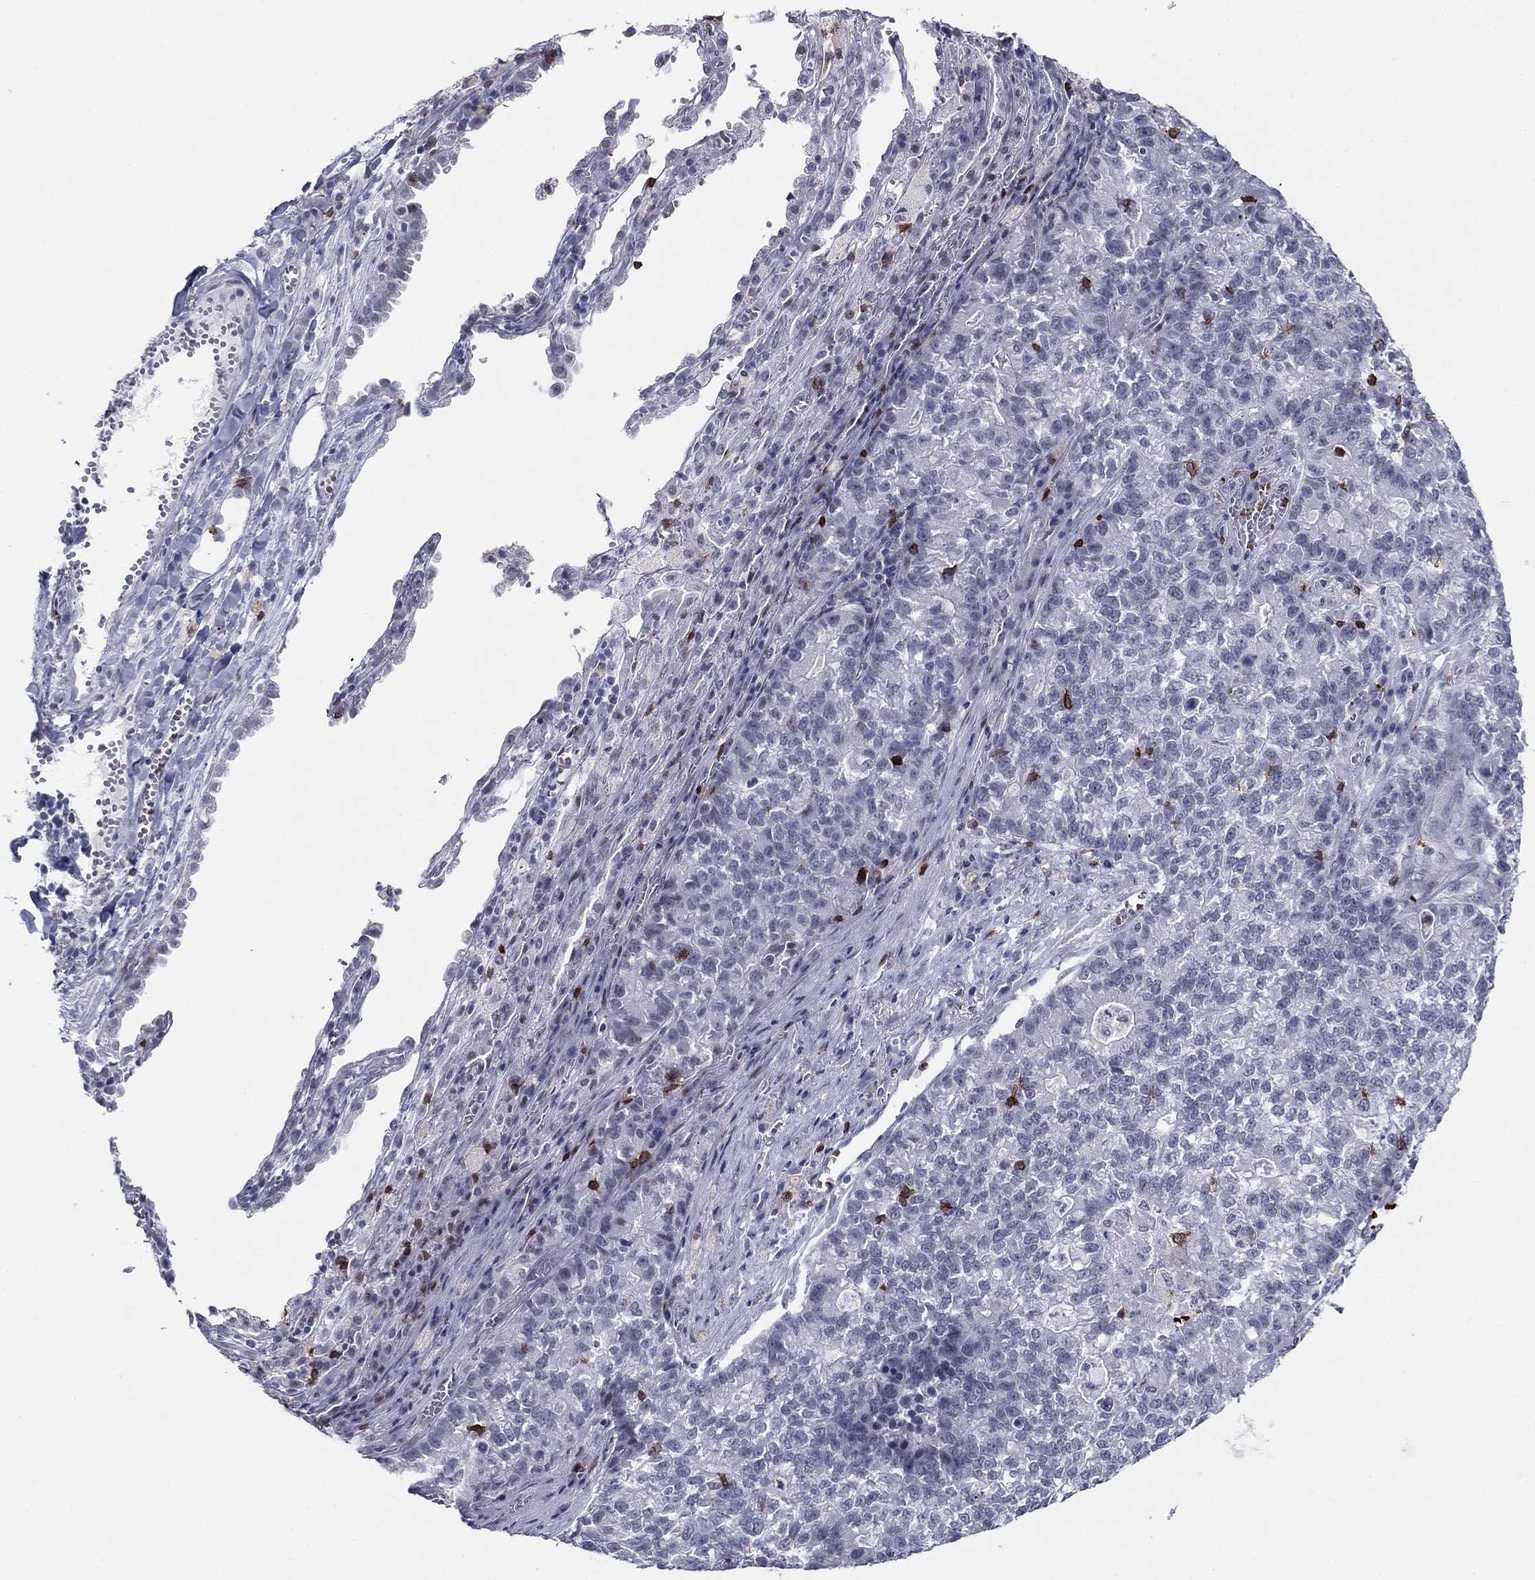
{"staining": {"intensity": "negative", "quantity": "none", "location": "none"}, "tissue": "lung cancer", "cell_type": "Tumor cells", "image_type": "cancer", "snomed": [{"axis": "morphology", "description": "Adenocarcinoma, NOS"}, {"axis": "topography", "description": "Lung"}], "caption": "Immunohistochemistry (IHC) of human lung cancer exhibits no positivity in tumor cells. (IHC, brightfield microscopy, high magnification).", "gene": "ITGAE", "patient": {"sex": "male", "age": 57}}